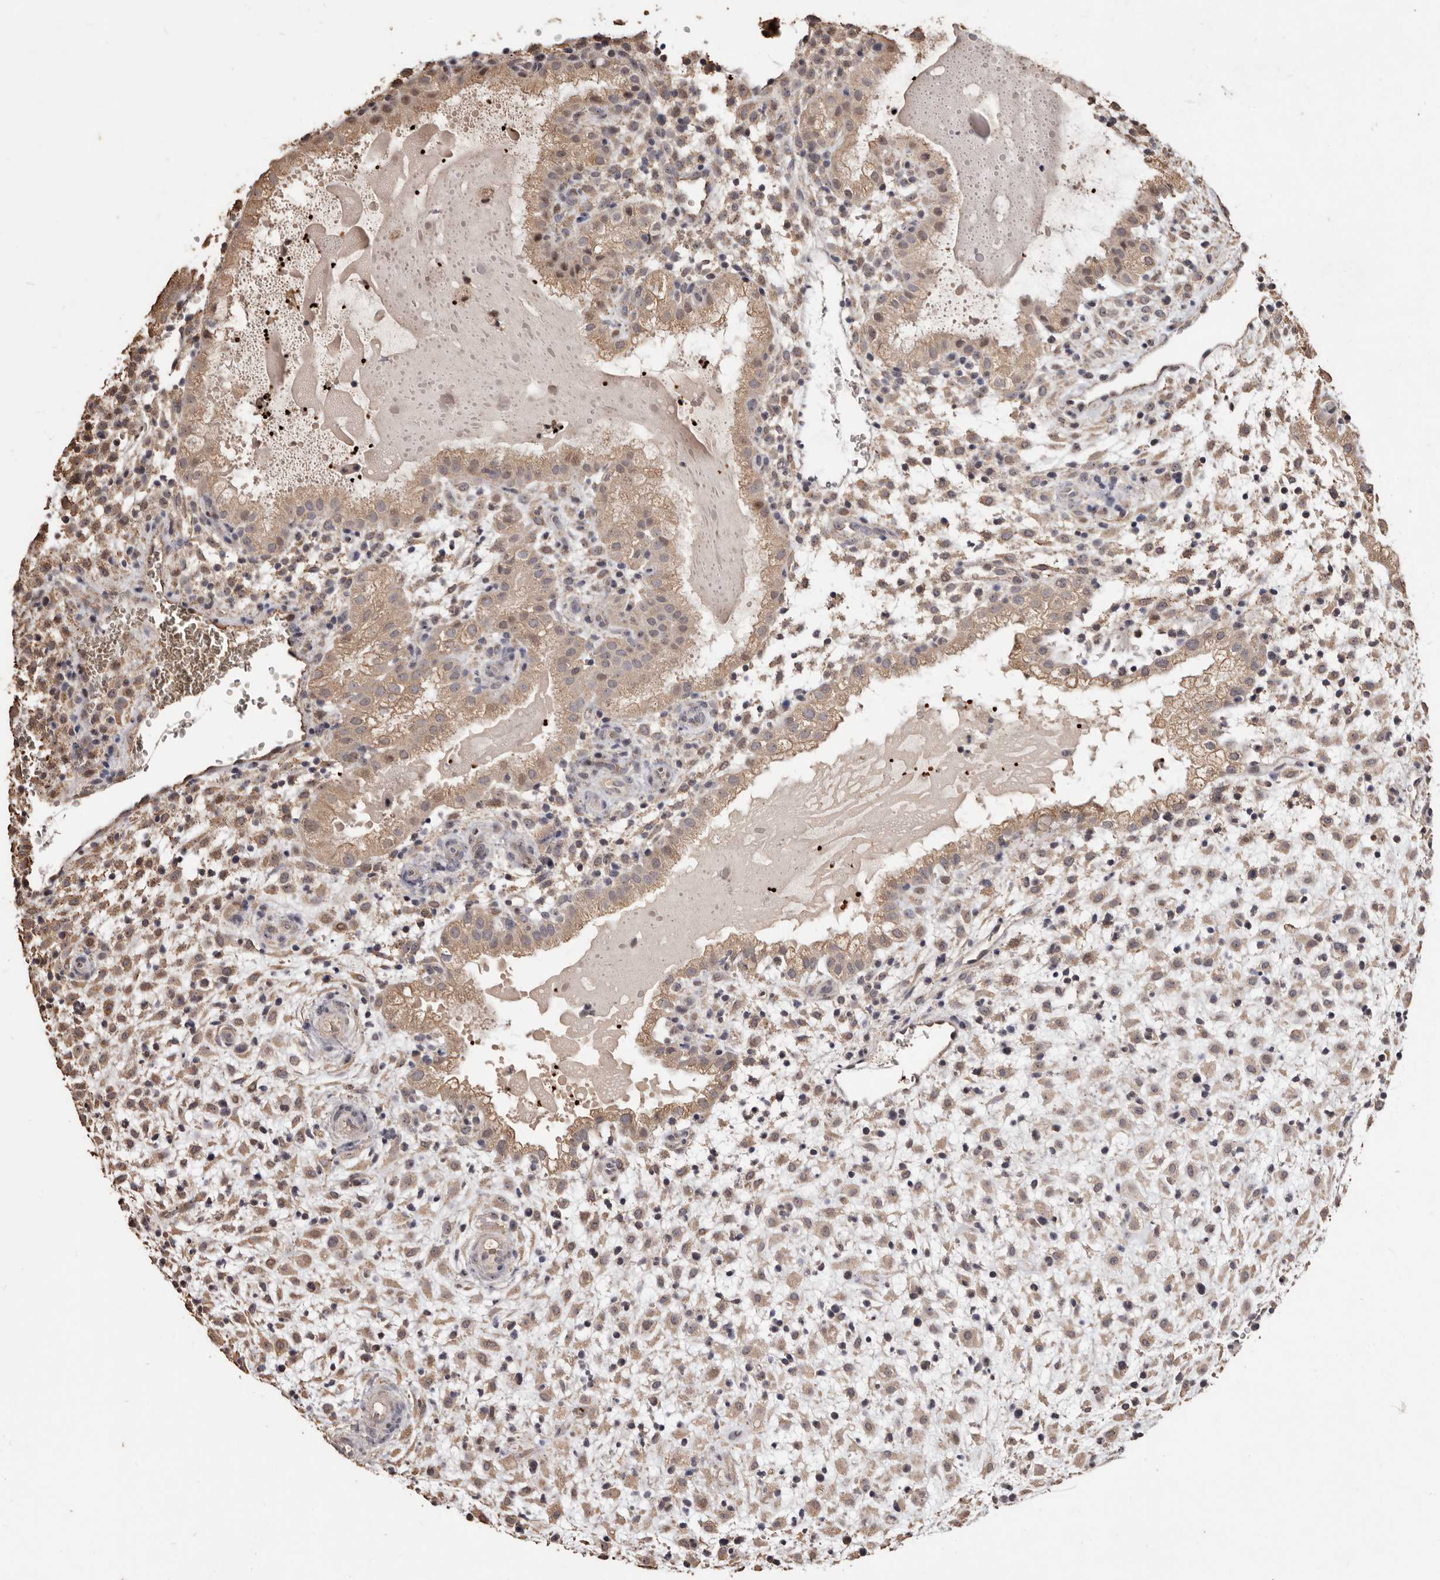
{"staining": {"intensity": "weak", "quantity": ">75%", "location": "cytoplasmic/membranous"}, "tissue": "placenta", "cell_type": "Decidual cells", "image_type": "normal", "snomed": [{"axis": "morphology", "description": "Normal tissue, NOS"}, {"axis": "topography", "description": "Placenta"}], "caption": "Immunohistochemistry micrograph of benign human placenta stained for a protein (brown), which shows low levels of weak cytoplasmic/membranous expression in about >75% of decidual cells.", "gene": "GRAMD2A", "patient": {"sex": "female", "age": 35}}